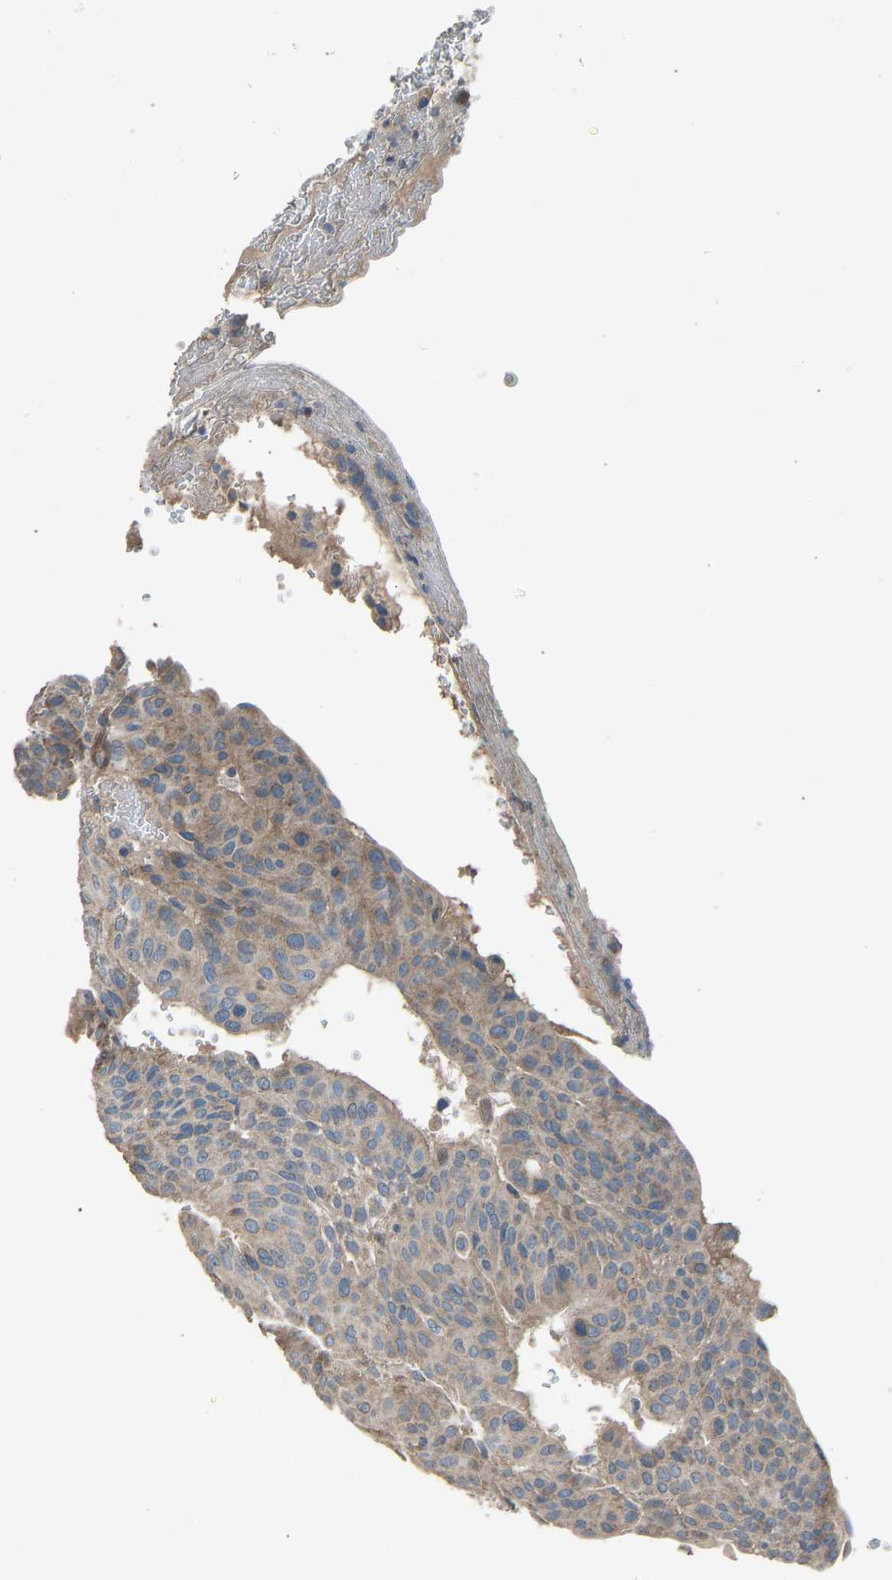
{"staining": {"intensity": "negative", "quantity": "none", "location": "none"}, "tissue": "urothelial cancer", "cell_type": "Tumor cells", "image_type": "cancer", "snomed": [{"axis": "morphology", "description": "Urothelial carcinoma, High grade"}, {"axis": "topography", "description": "Urinary bladder"}], "caption": "IHC image of human high-grade urothelial carcinoma stained for a protein (brown), which demonstrates no staining in tumor cells.", "gene": "TGFBR3", "patient": {"sex": "male", "age": 66}}